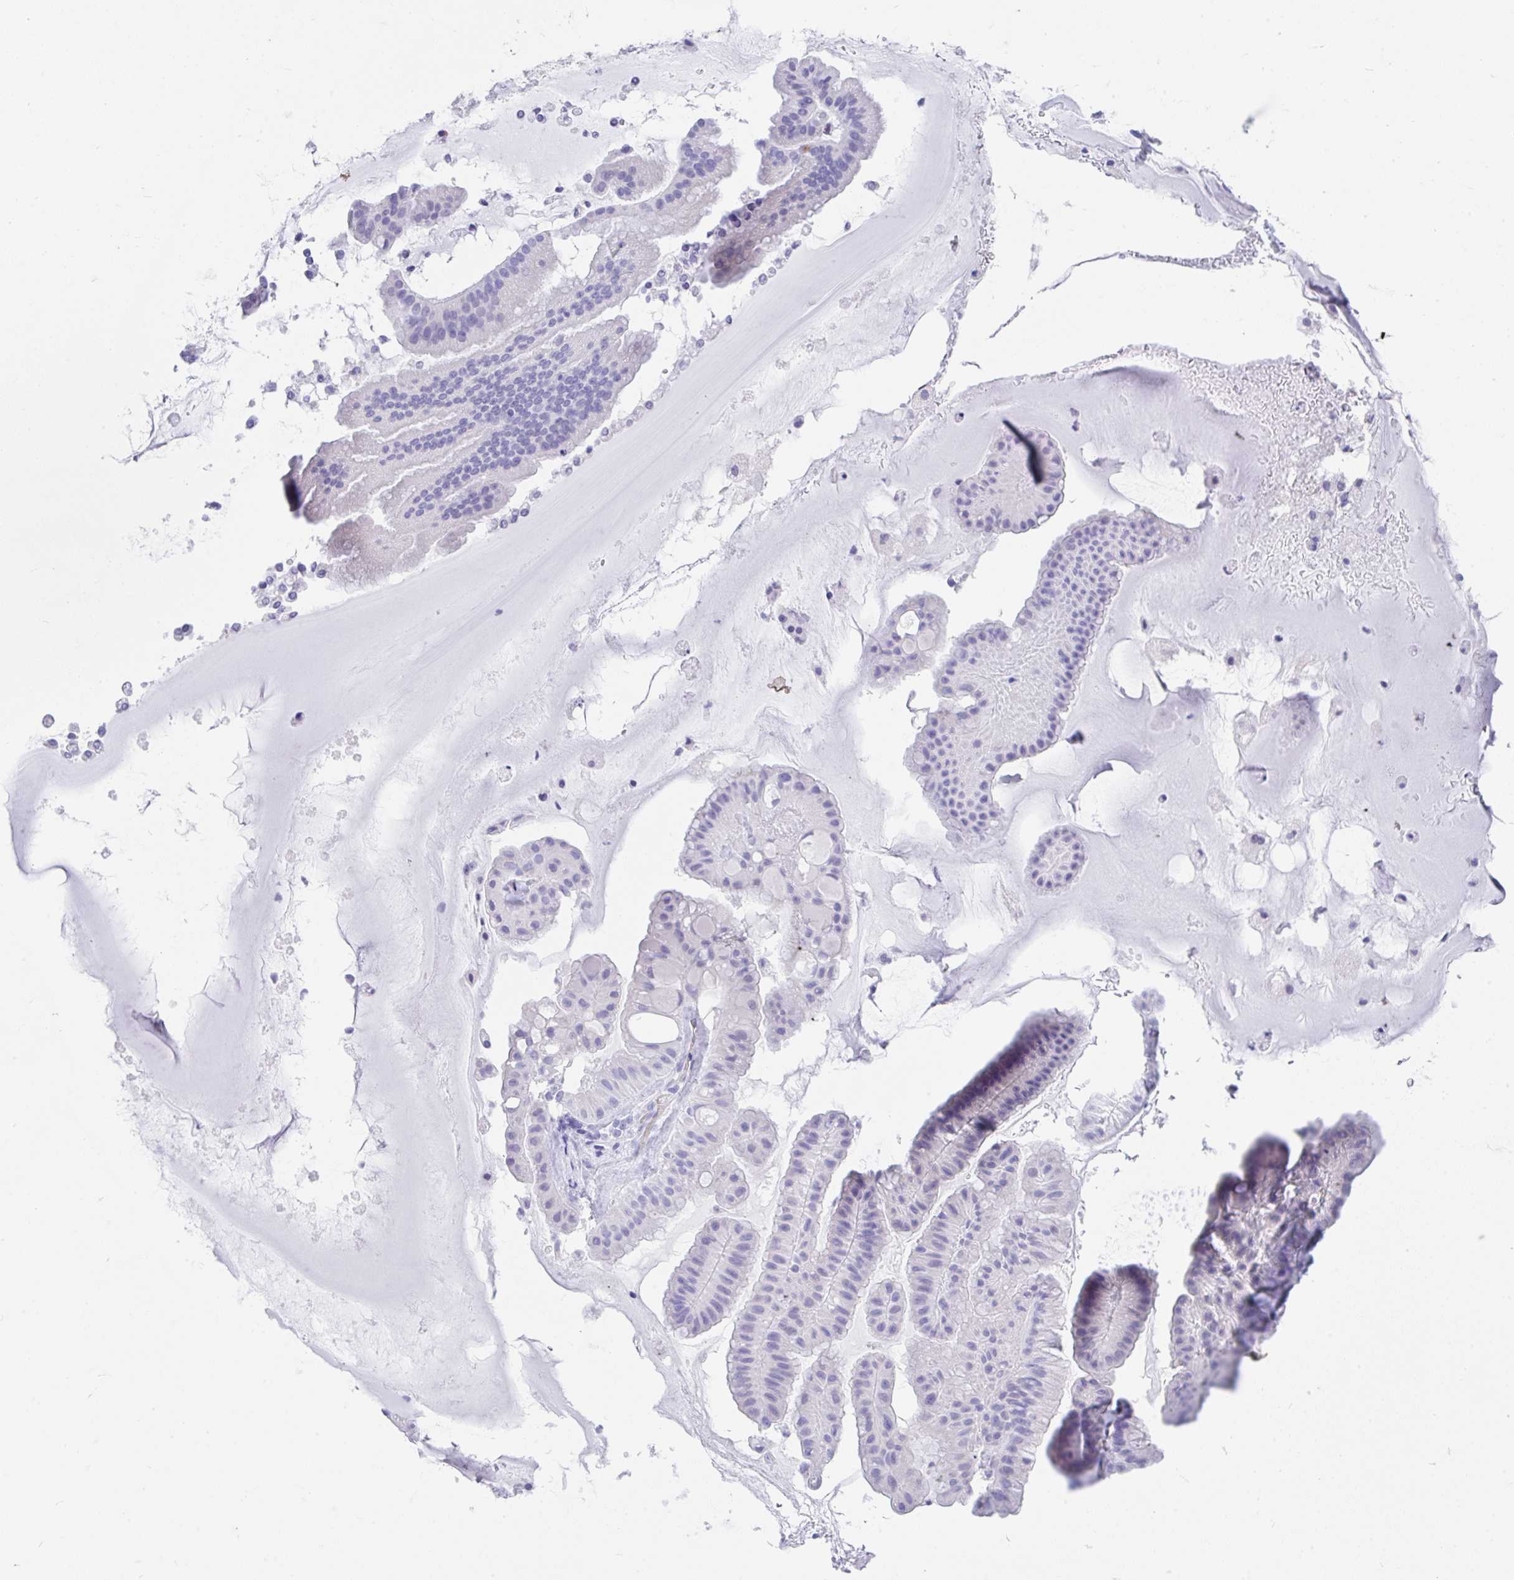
{"staining": {"intensity": "negative", "quantity": "none", "location": "none"}, "tissue": "ovarian cancer", "cell_type": "Tumor cells", "image_type": "cancer", "snomed": [{"axis": "morphology", "description": "Cystadenocarcinoma, mucinous, NOS"}, {"axis": "topography", "description": "Ovary"}], "caption": "DAB (3,3'-diaminobenzidine) immunohistochemical staining of mucinous cystadenocarcinoma (ovarian) displays no significant positivity in tumor cells.", "gene": "FAM107A", "patient": {"sex": "female", "age": 61}}